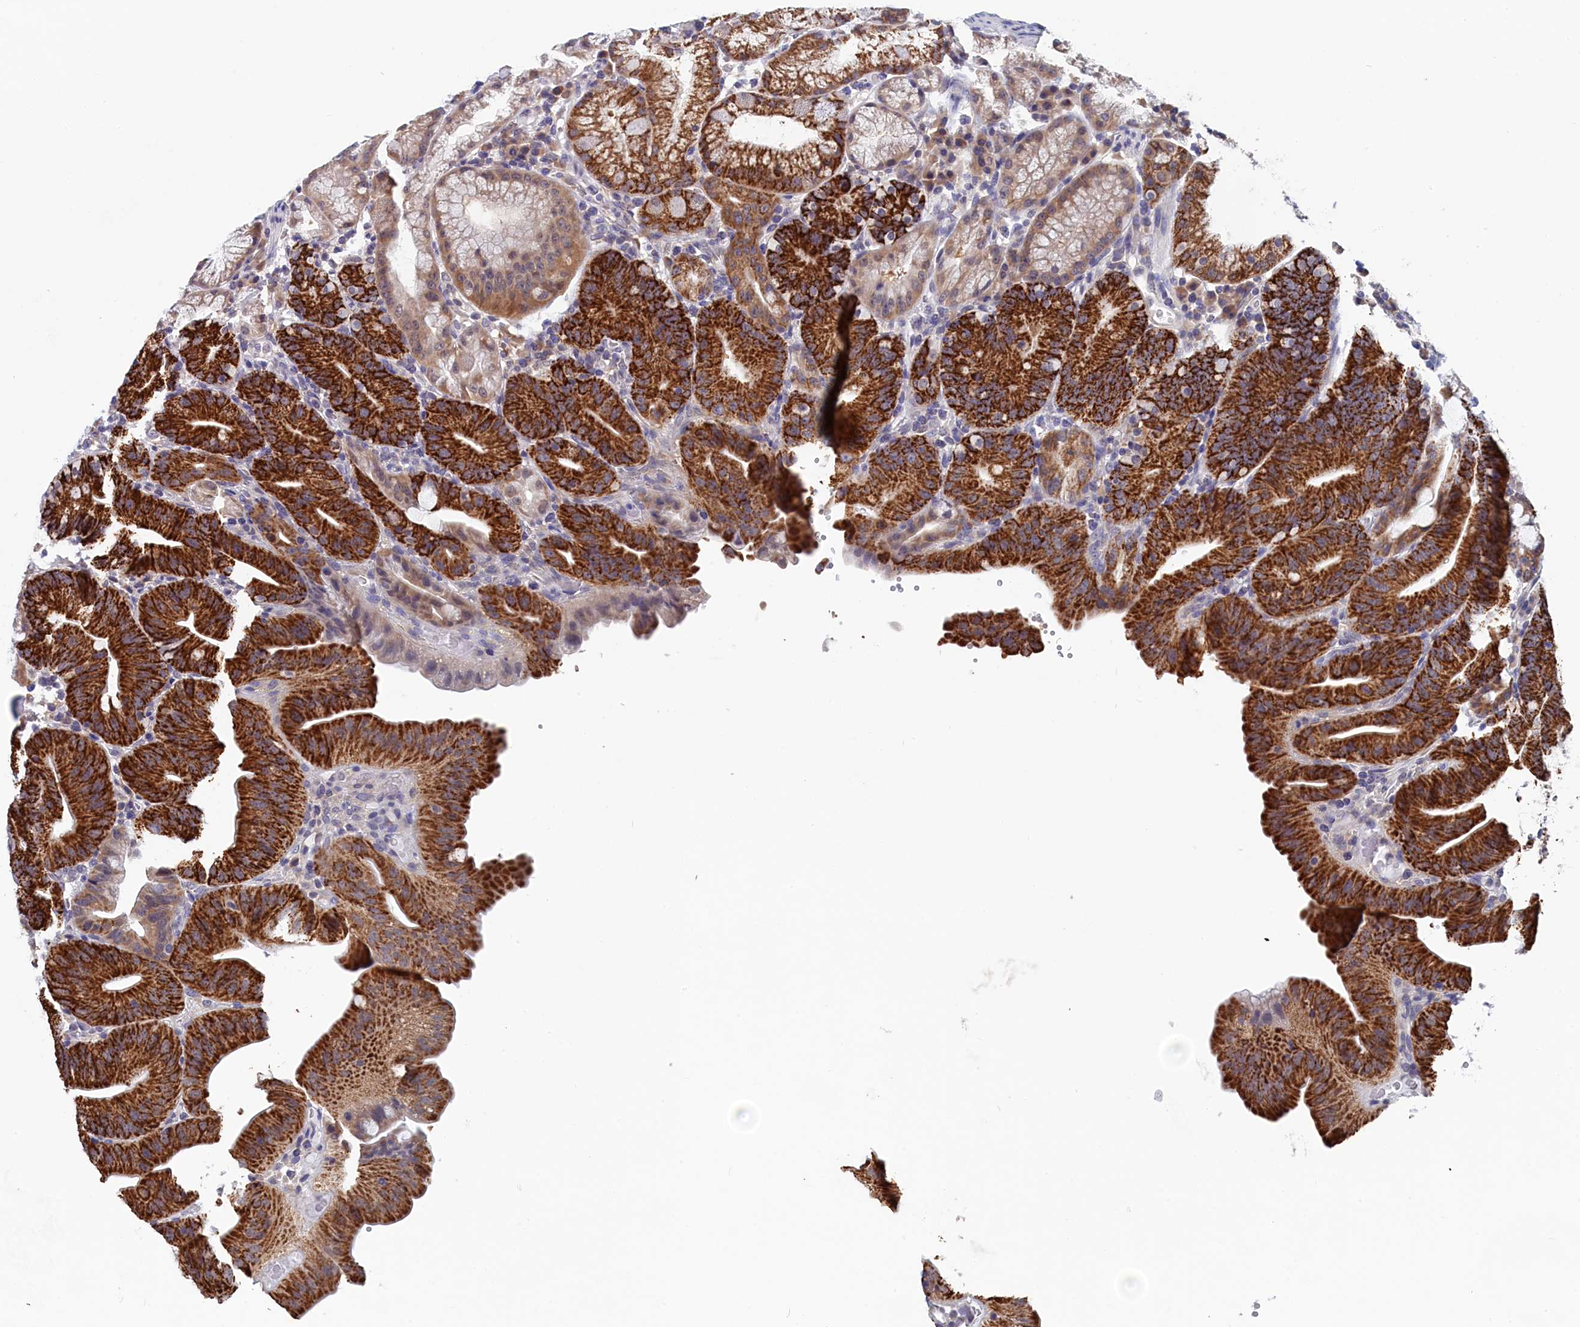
{"staining": {"intensity": "strong", "quantity": ">75%", "location": "cytoplasmic/membranous"}, "tissue": "duodenum", "cell_type": "Glandular cells", "image_type": "normal", "snomed": [{"axis": "morphology", "description": "Normal tissue, NOS"}, {"axis": "topography", "description": "Duodenum"}], "caption": "About >75% of glandular cells in normal human duodenum reveal strong cytoplasmic/membranous protein staining as visualized by brown immunohistochemical staining.", "gene": "PGP", "patient": {"sex": "male", "age": 54}}